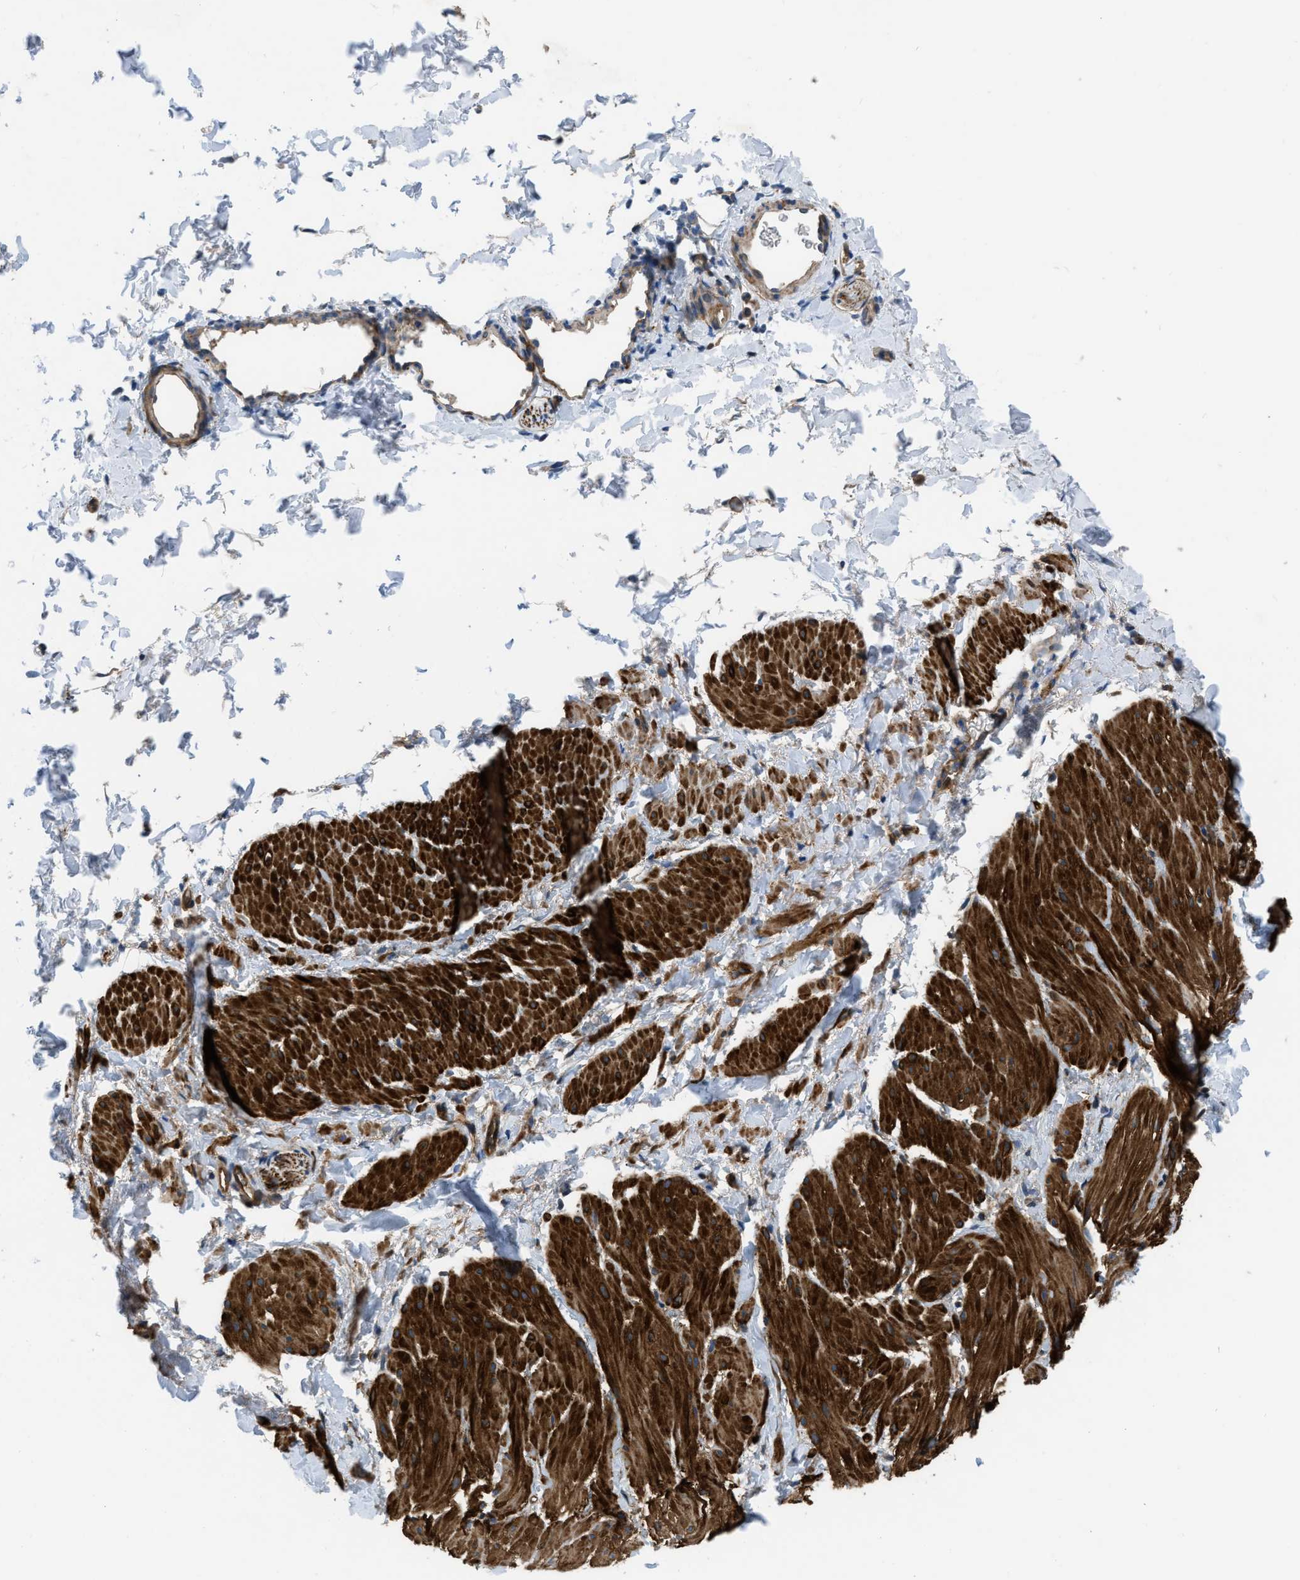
{"staining": {"intensity": "strong", "quantity": "<25%", "location": "cytoplasmic/membranous"}, "tissue": "smooth muscle", "cell_type": "Smooth muscle cells", "image_type": "normal", "snomed": [{"axis": "morphology", "description": "Normal tissue, NOS"}, {"axis": "topography", "description": "Smooth muscle"}], "caption": "Immunohistochemical staining of benign smooth muscle reveals medium levels of strong cytoplasmic/membranous staining in approximately <25% of smooth muscle cells.", "gene": "PFKP", "patient": {"sex": "male", "age": 16}}